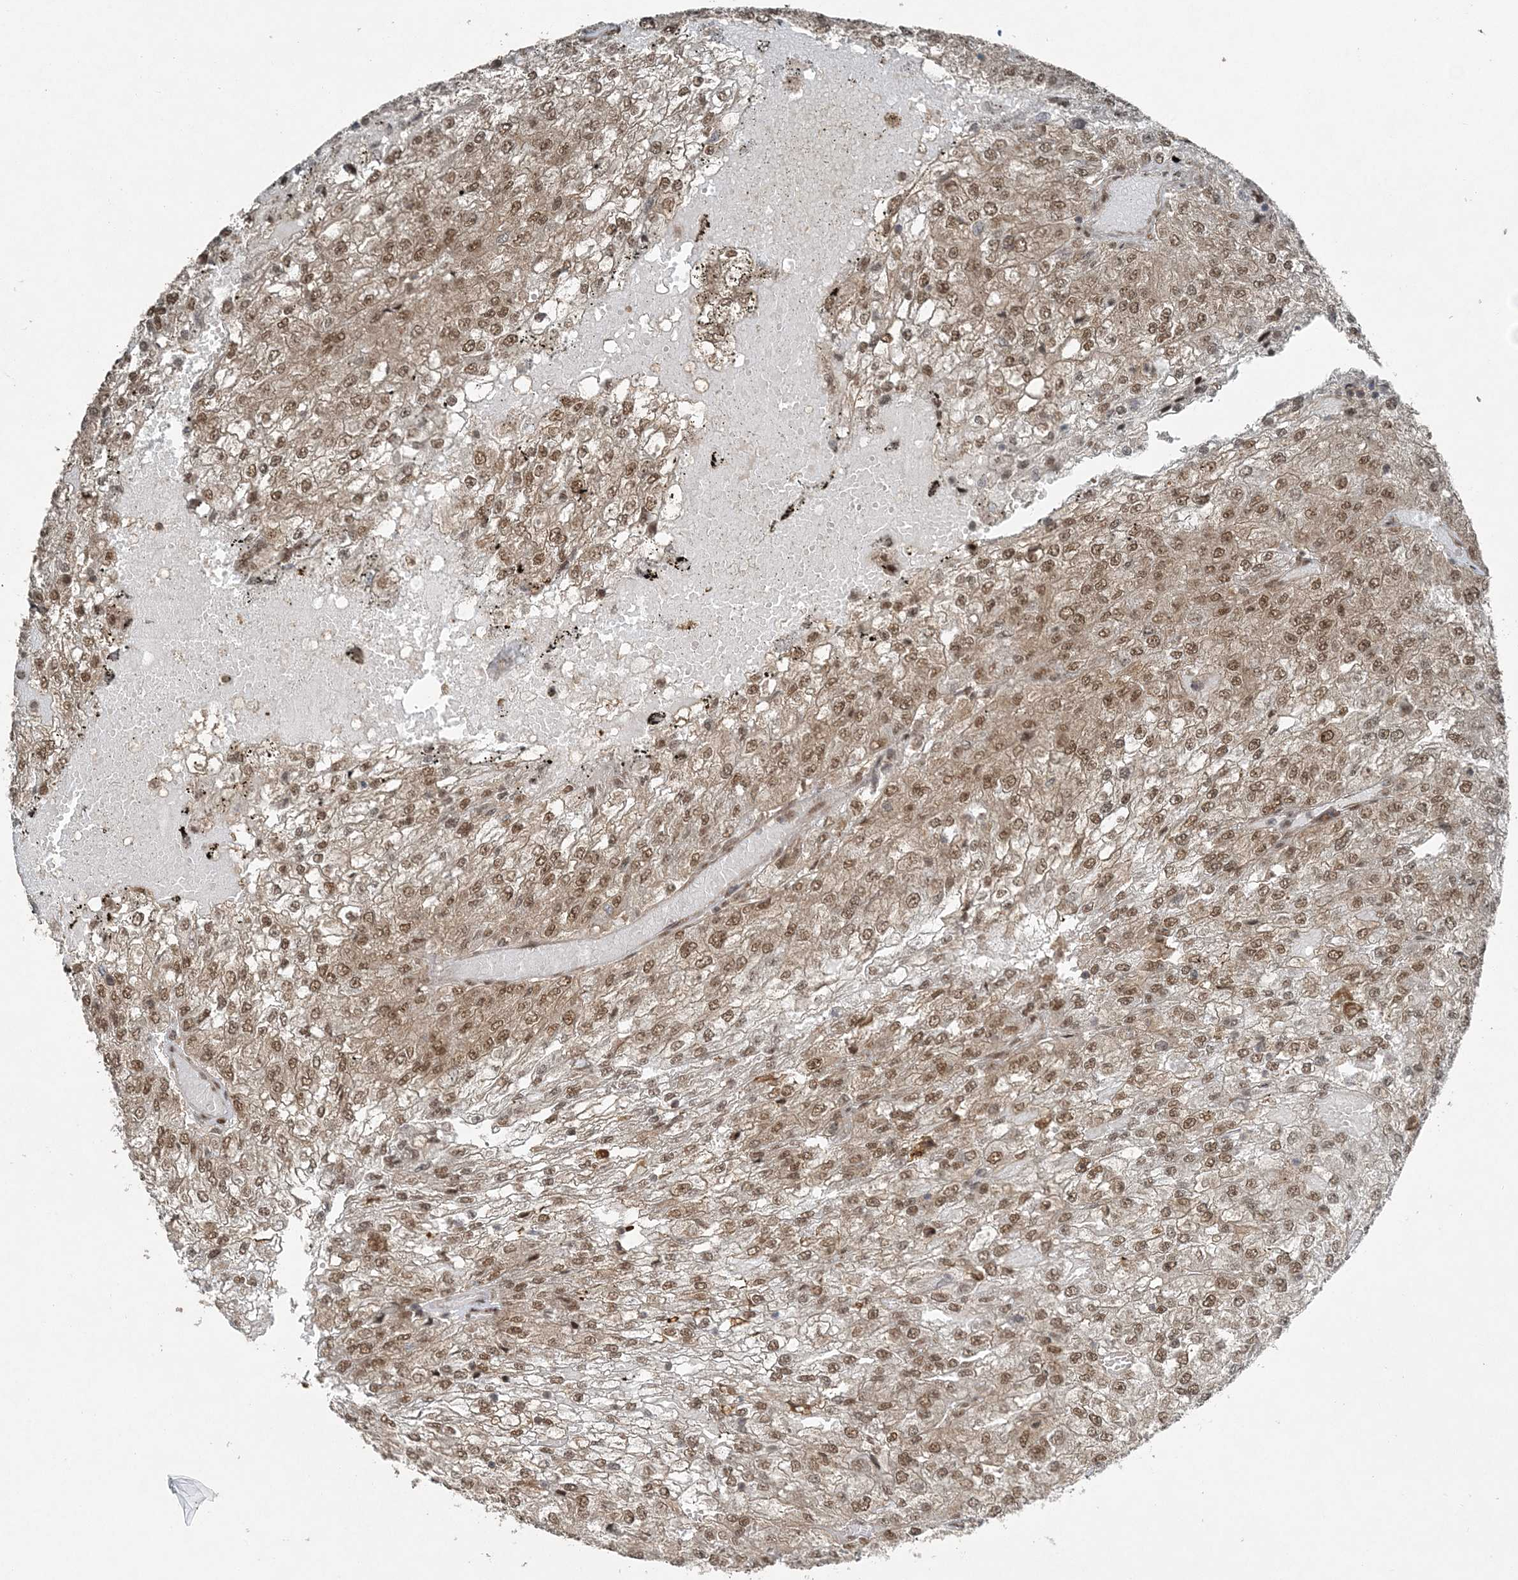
{"staining": {"intensity": "moderate", "quantity": ">75%", "location": "nuclear"}, "tissue": "renal cancer", "cell_type": "Tumor cells", "image_type": "cancer", "snomed": [{"axis": "morphology", "description": "Adenocarcinoma, NOS"}, {"axis": "topography", "description": "Kidney"}], "caption": "This micrograph displays immunohistochemistry staining of human adenocarcinoma (renal), with medium moderate nuclear positivity in about >75% of tumor cells.", "gene": "COPS7B", "patient": {"sex": "female", "age": 54}}